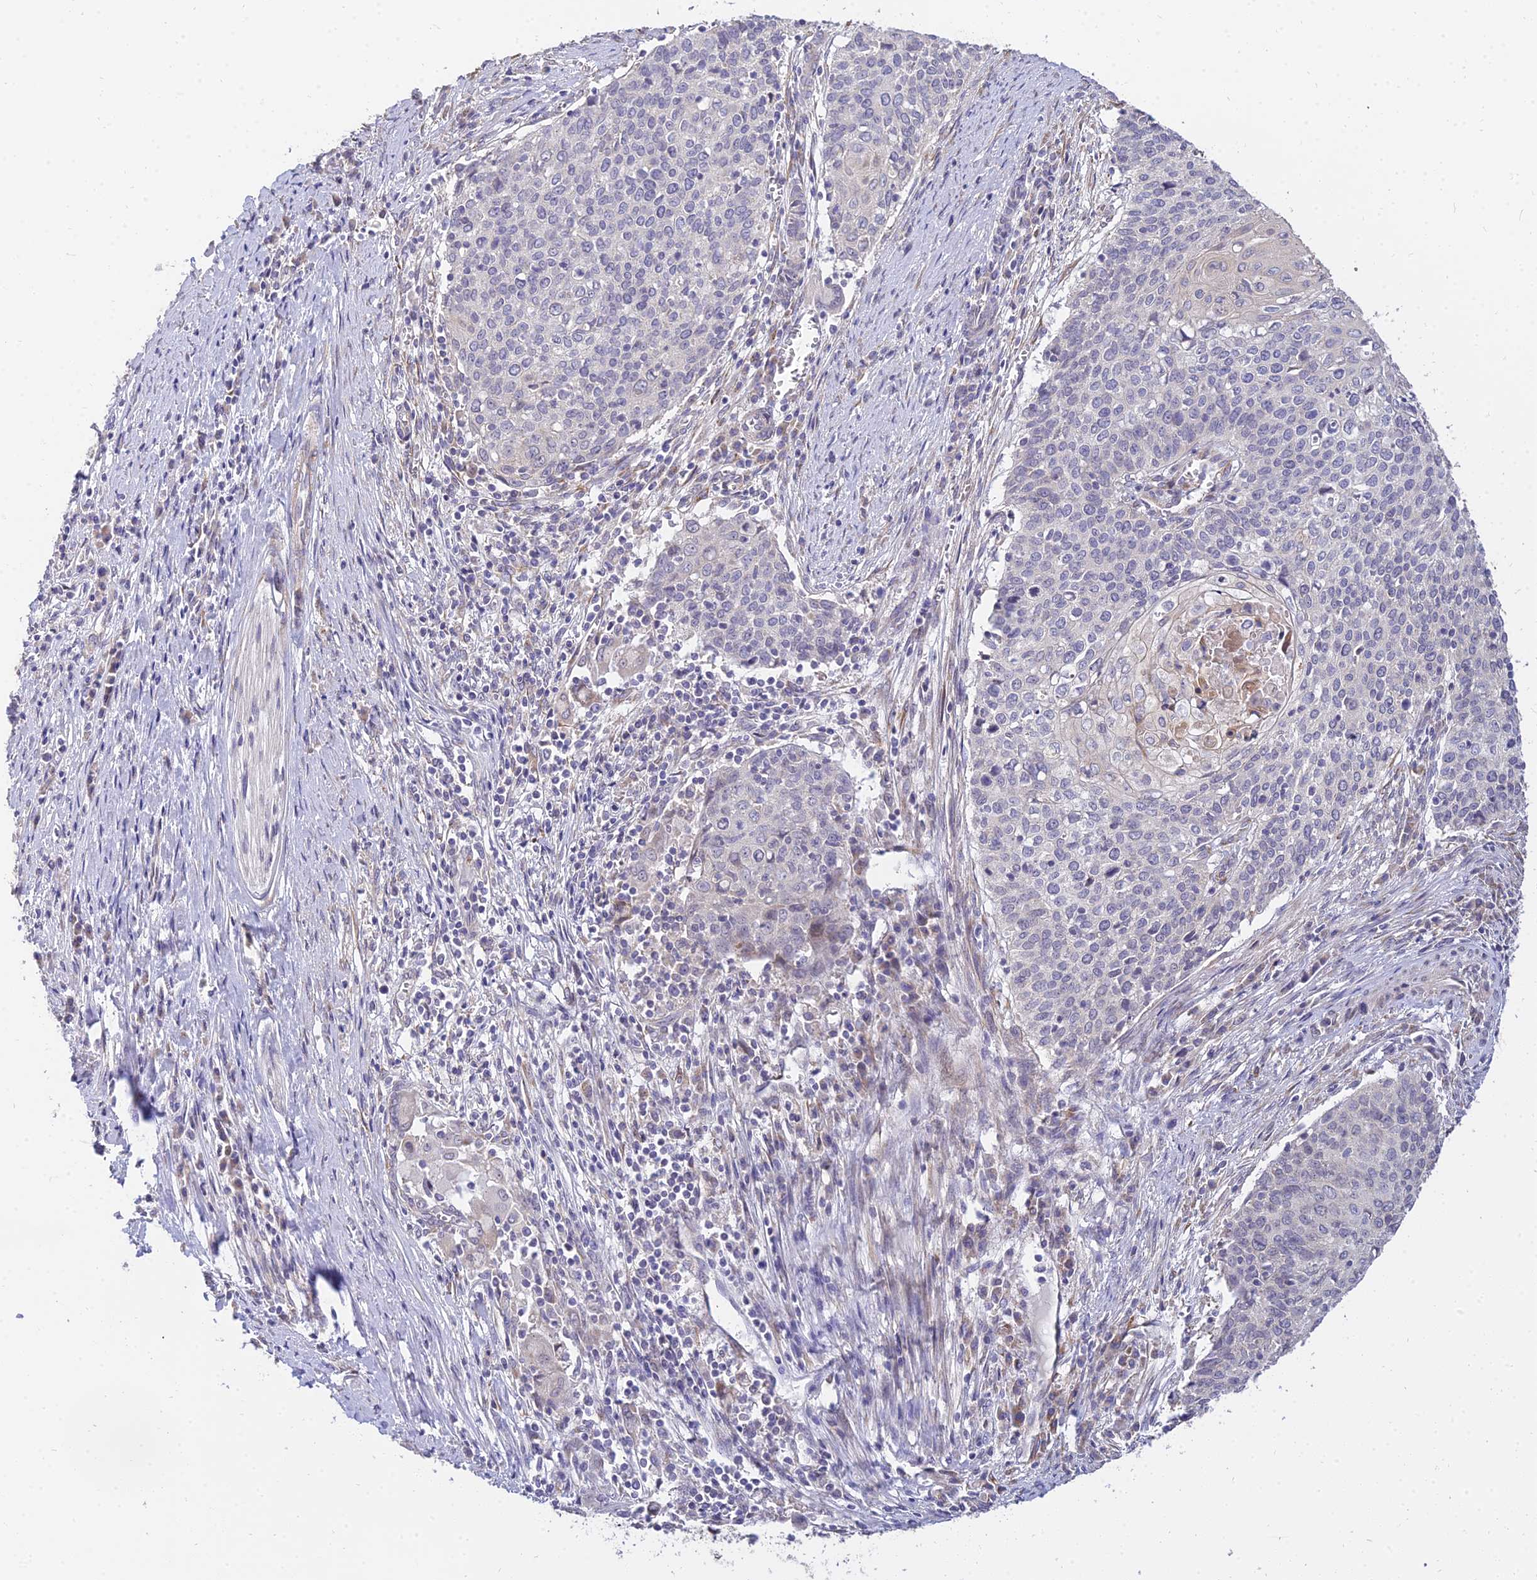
{"staining": {"intensity": "negative", "quantity": "none", "location": "none"}, "tissue": "cervical cancer", "cell_type": "Tumor cells", "image_type": "cancer", "snomed": [{"axis": "morphology", "description": "Squamous cell carcinoma, NOS"}, {"axis": "topography", "description": "Cervix"}], "caption": "Cervical cancer stained for a protein using immunohistochemistry (IHC) shows no positivity tumor cells.", "gene": "ARL8B", "patient": {"sex": "female", "age": 39}}